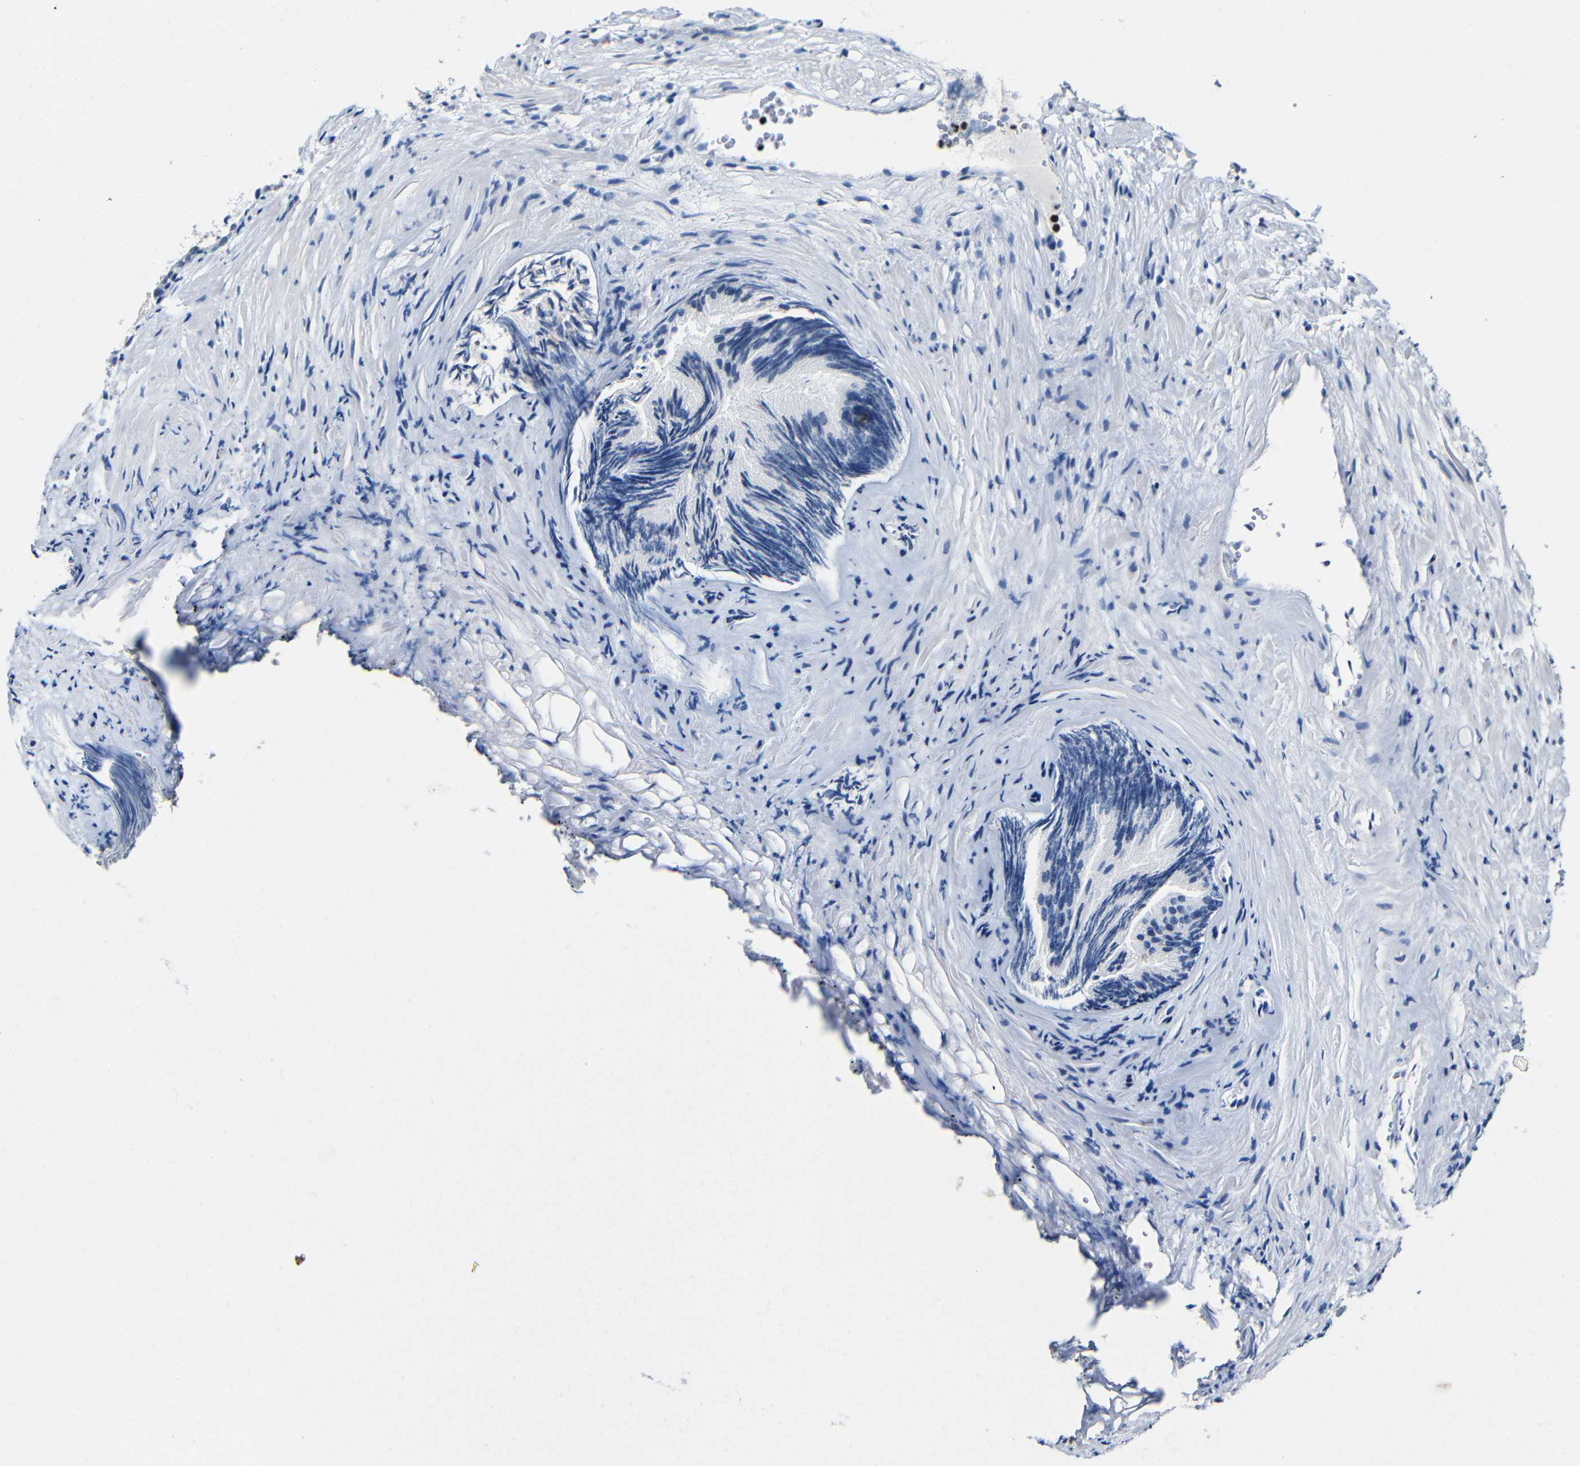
{"staining": {"intensity": "strong", "quantity": "<25%", "location": "nuclear"}, "tissue": "prostate", "cell_type": "Glandular cells", "image_type": "normal", "snomed": [{"axis": "morphology", "description": "Normal tissue, NOS"}, {"axis": "topography", "description": "Prostate"}], "caption": "Immunohistochemistry histopathology image of unremarkable human prostate stained for a protein (brown), which demonstrates medium levels of strong nuclear positivity in about <25% of glandular cells.", "gene": "PTBP1", "patient": {"sex": "male", "age": 76}}